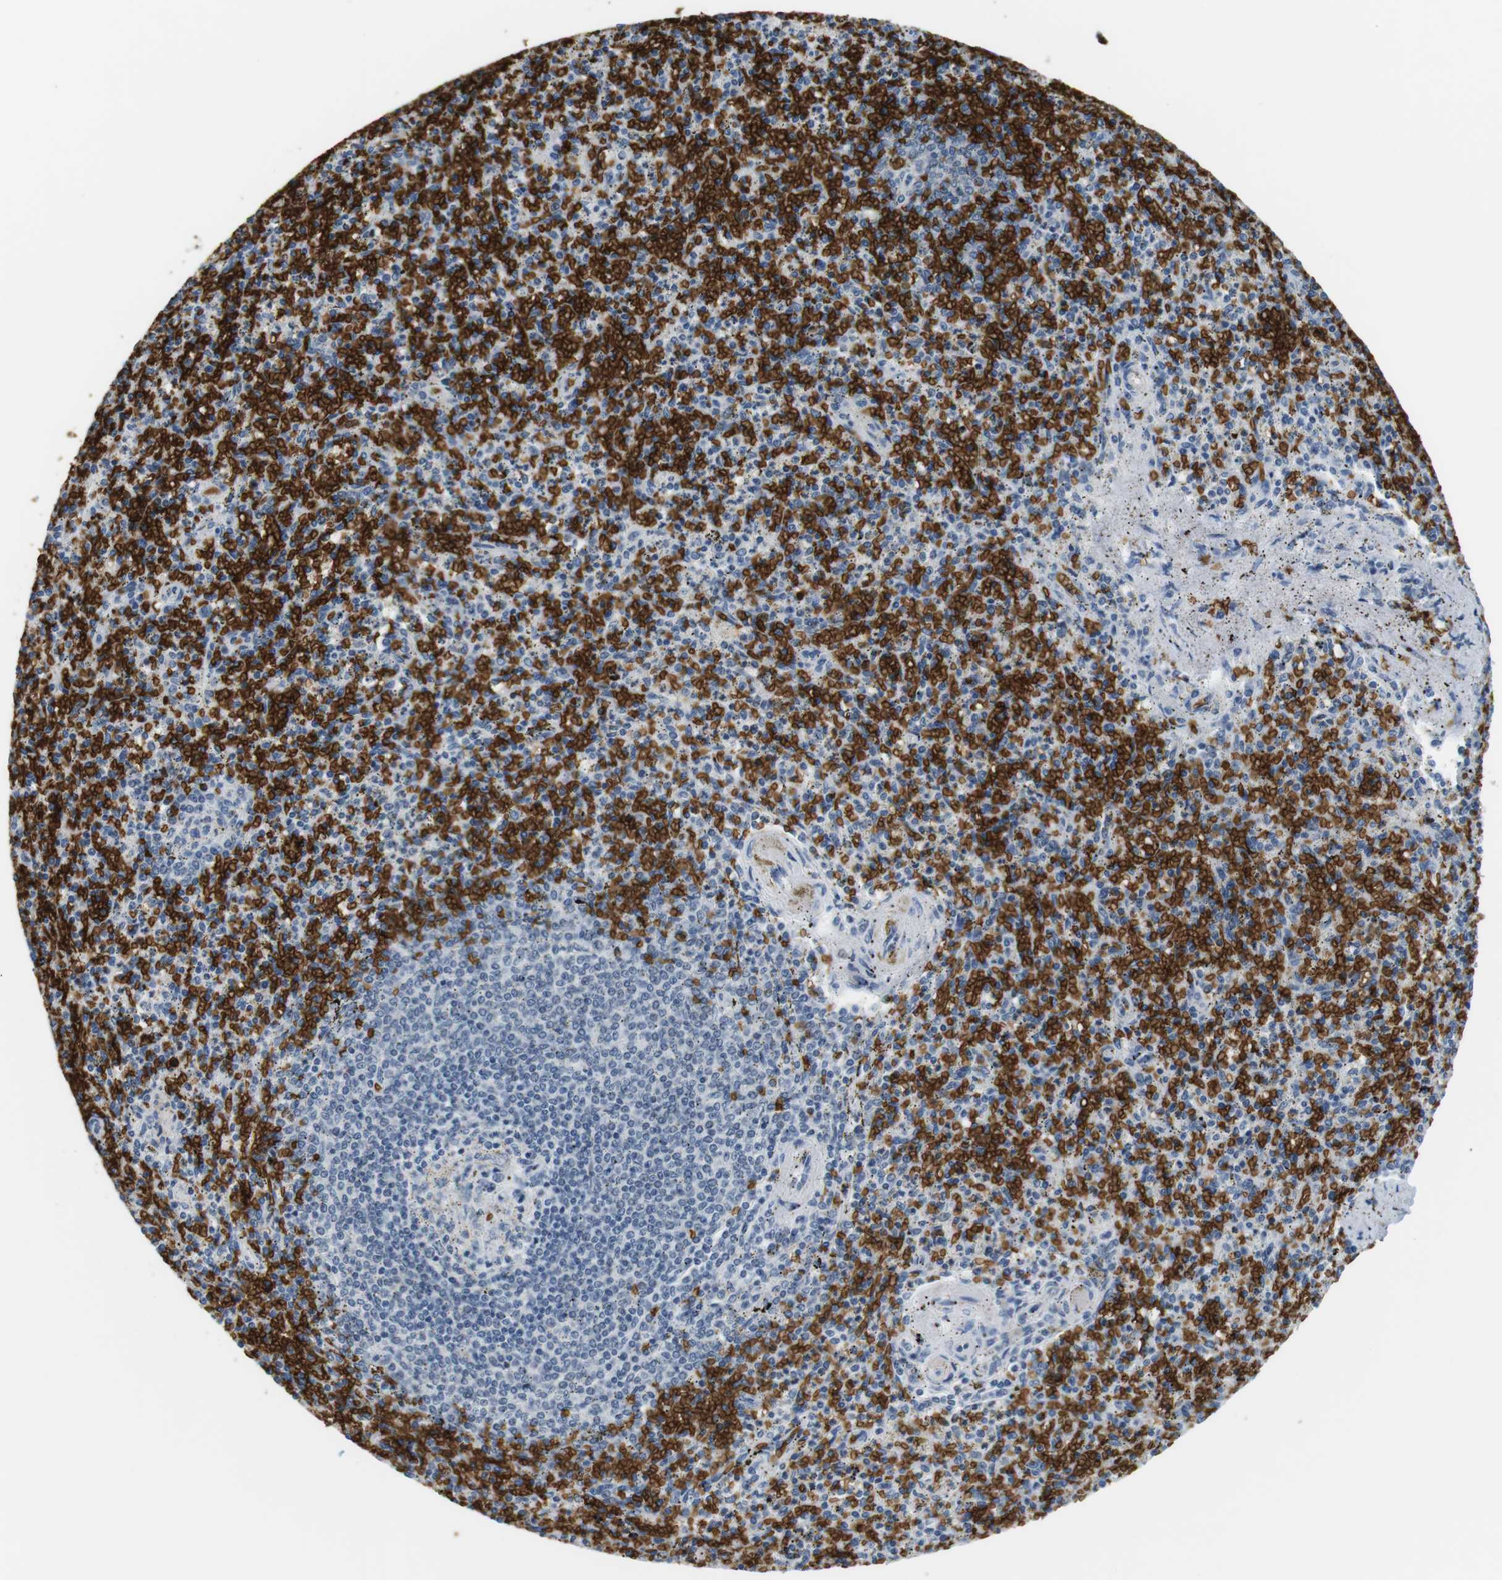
{"staining": {"intensity": "negative", "quantity": "none", "location": "none"}, "tissue": "spleen", "cell_type": "Cells in red pulp", "image_type": "normal", "snomed": [{"axis": "morphology", "description": "Normal tissue, NOS"}, {"axis": "topography", "description": "Spleen"}], "caption": "Protein analysis of normal spleen displays no significant staining in cells in red pulp. (Brightfield microscopy of DAB immunohistochemistry (IHC) at high magnification).", "gene": "SLC4A1", "patient": {"sex": "male", "age": 72}}